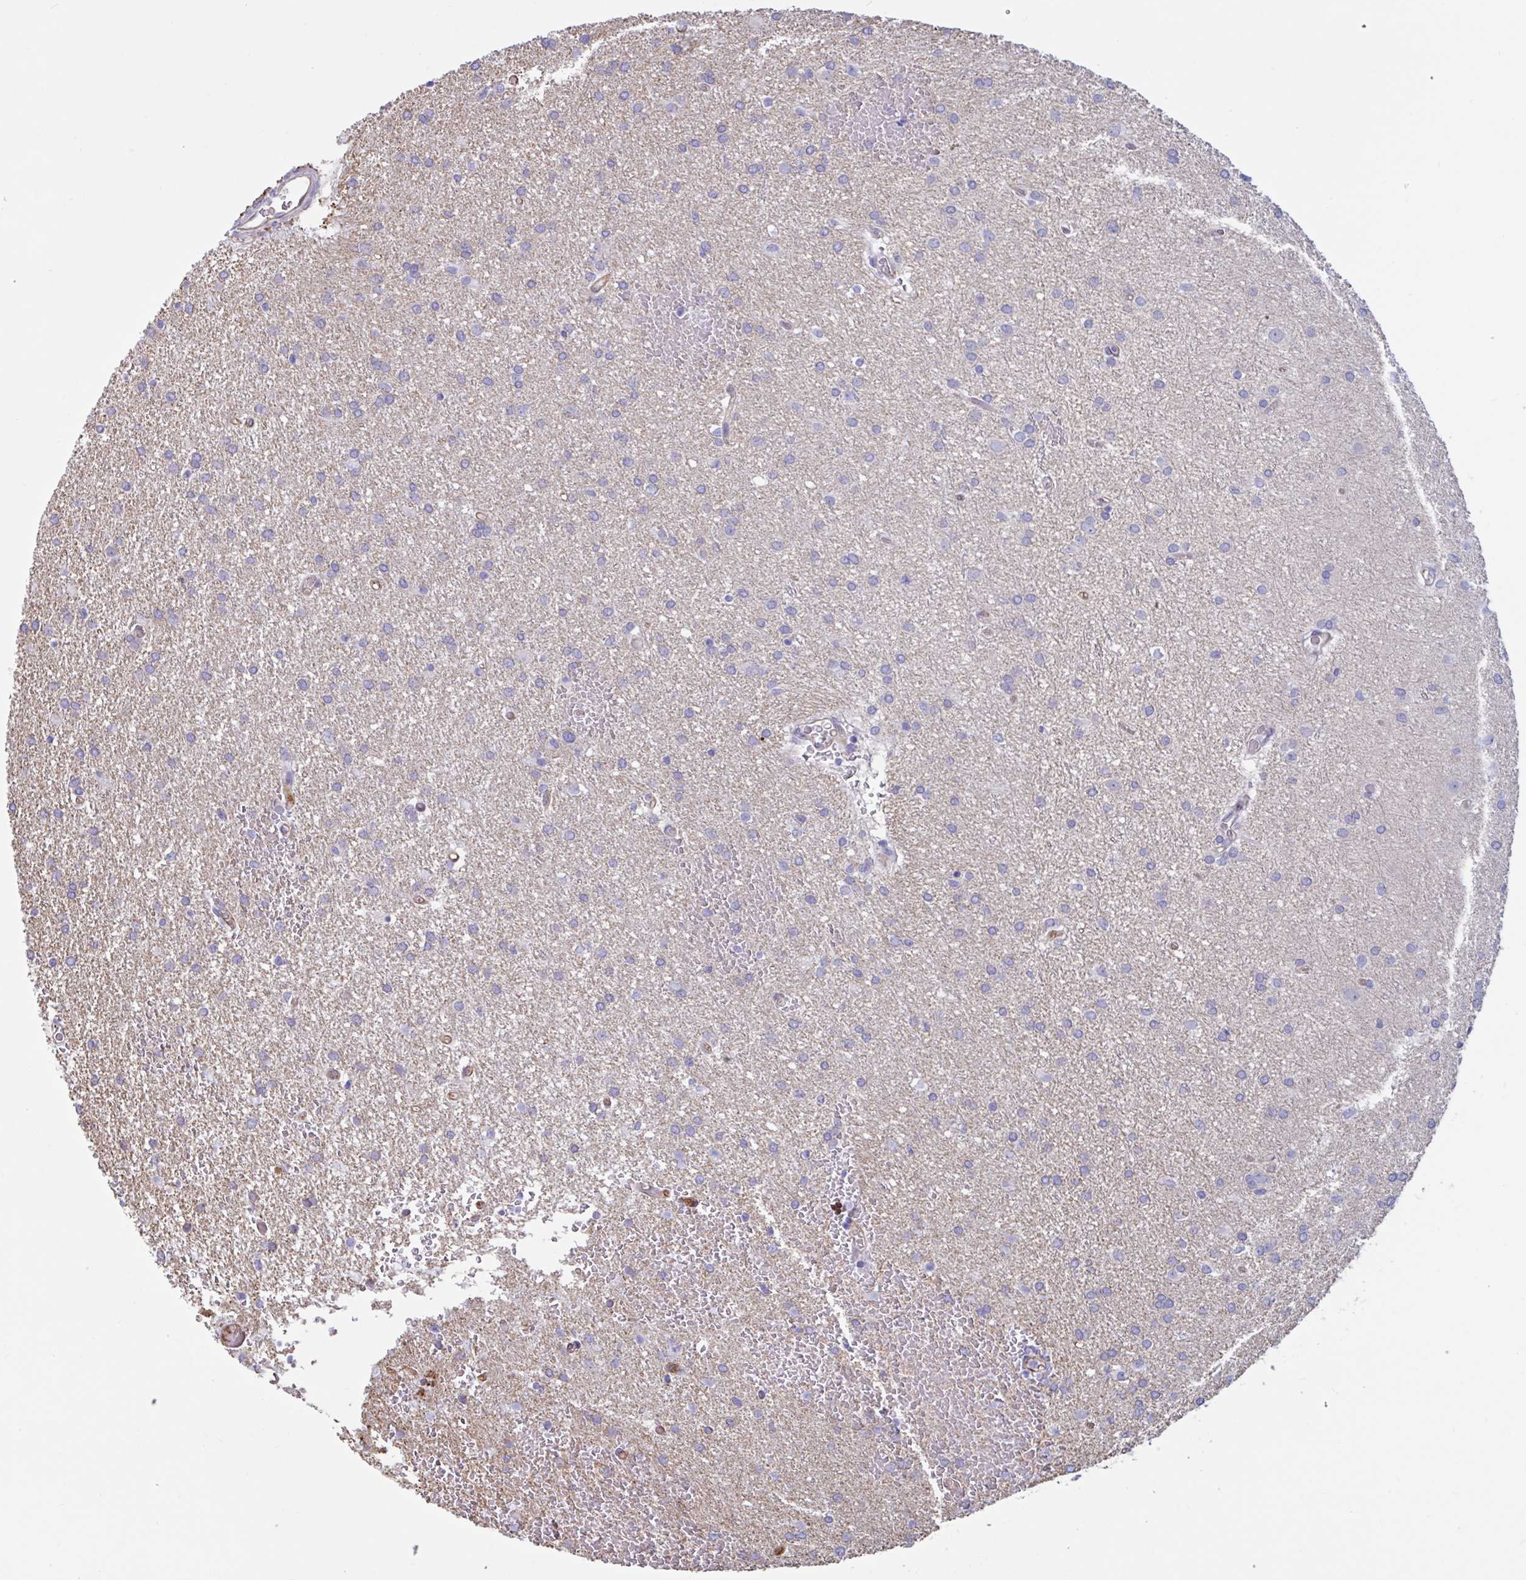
{"staining": {"intensity": "negative", "quantity": "none", "location": "none"}, "tissue": "glioma", "cell_type": "Tumor cells", "image_type": "cancer", "snomed": [{"axis": "morphology", "description": "Glioma, malignant, High grade"}, {"axis": "topography", "description": "Brain"}], "caption": "There is no significant expression in tumor cells of glioma.", "gene": "RPL22L1", "patient": {"sex": "female", "age": 50}}